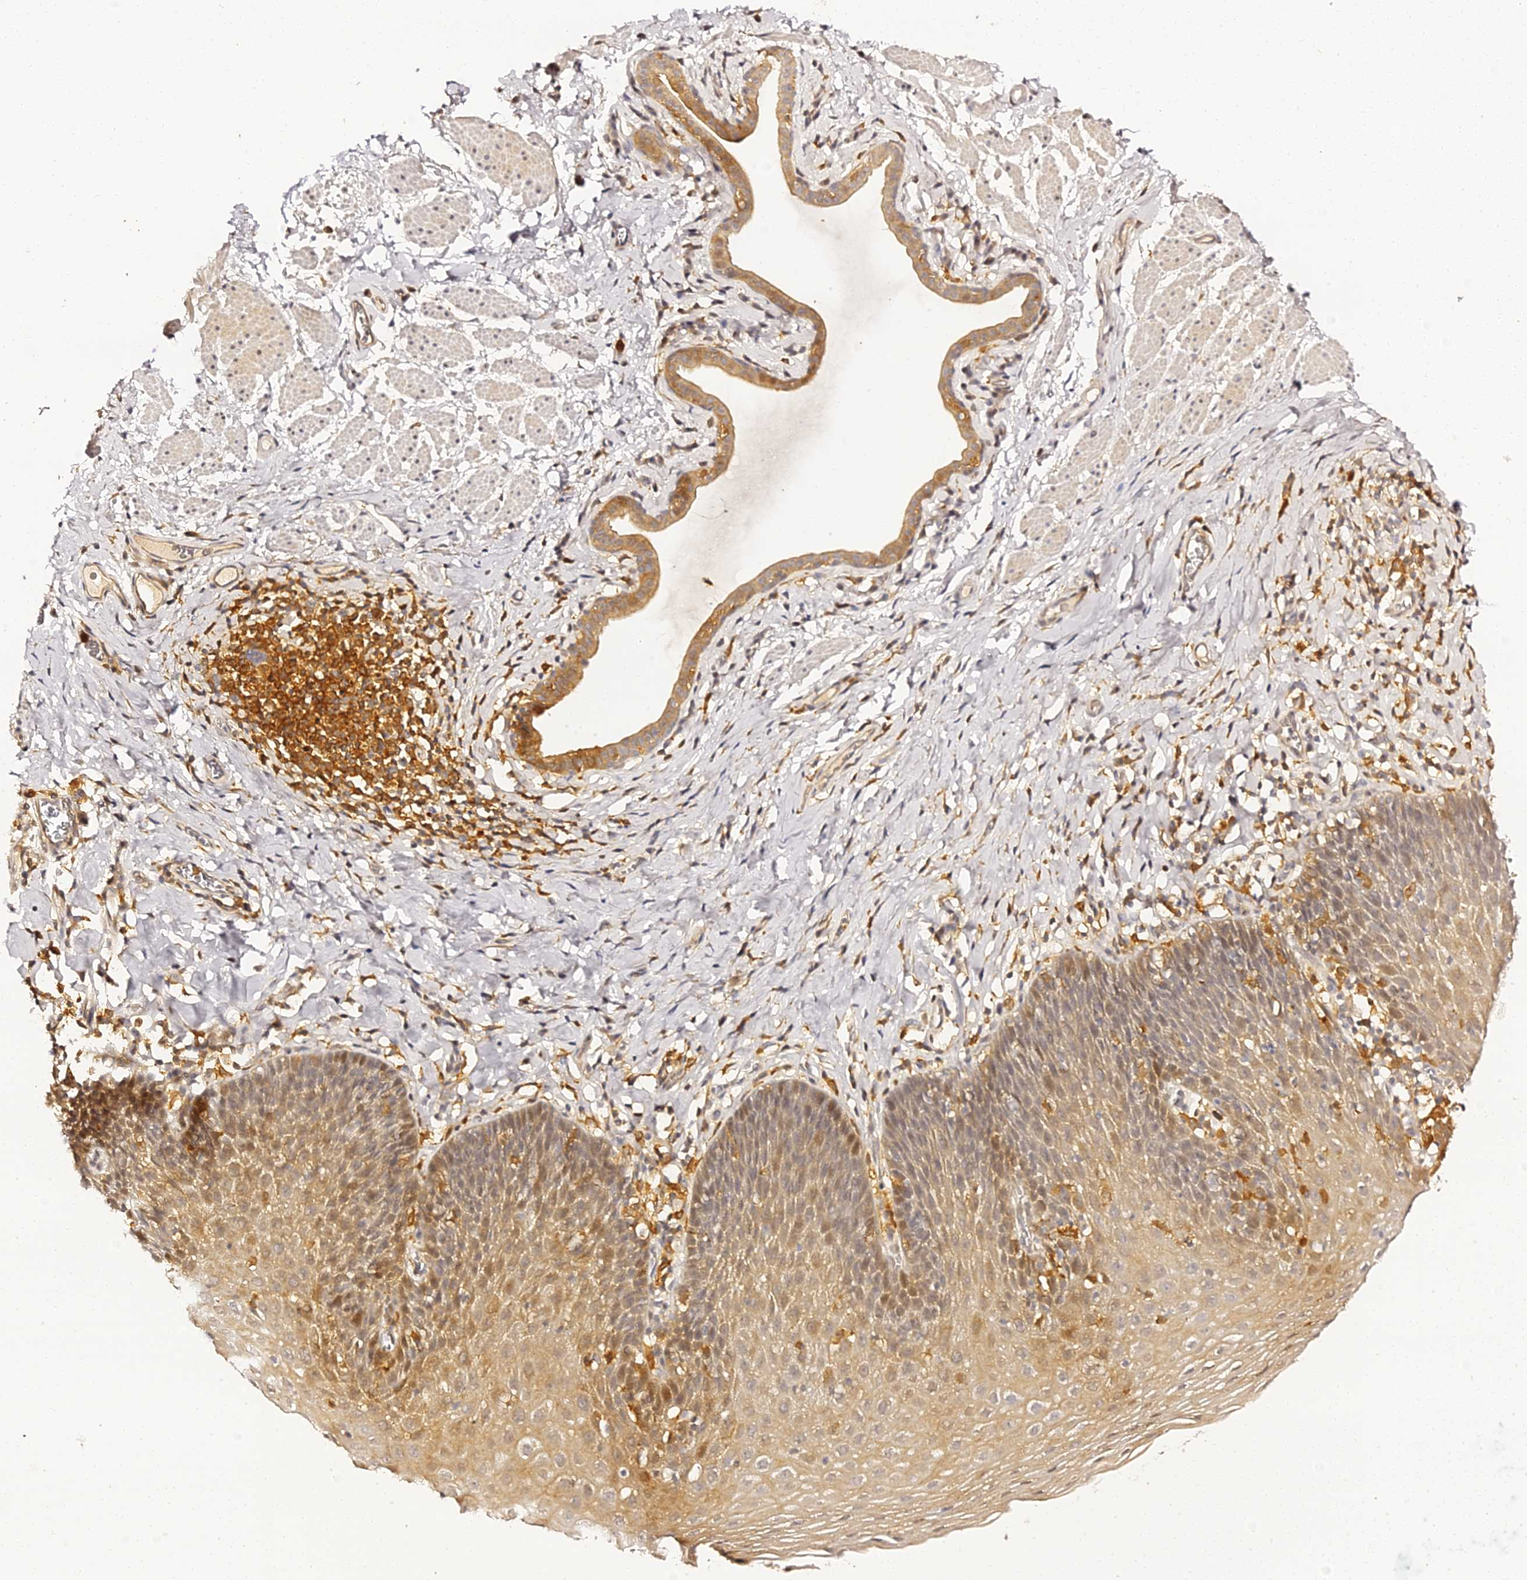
{"staining": {"intensity": "moderate", "quantity": ">75%", "location": "cytoplasmic/membranous,nuclear"}, "tissue": "esophagus", "cell_type": "Squamous epithelial cells", "image_type": "normal", "snomed": [{"axis": "morphology", "description": "Normal tissue, NOS"}, {"axis": "topography", "description": "Esophagus"}], "caption": "Immunohistochemistry (IHC) photomicrograph of normal esophagus stained for a protein (brown), which exhibits medium levels of moderate cytoplasmic/membranous,nuclear staining in approximately >75% of squamous epithelial cells.", "gene": "IL4I1", "patient": {"sex": "female", "age": 61}}